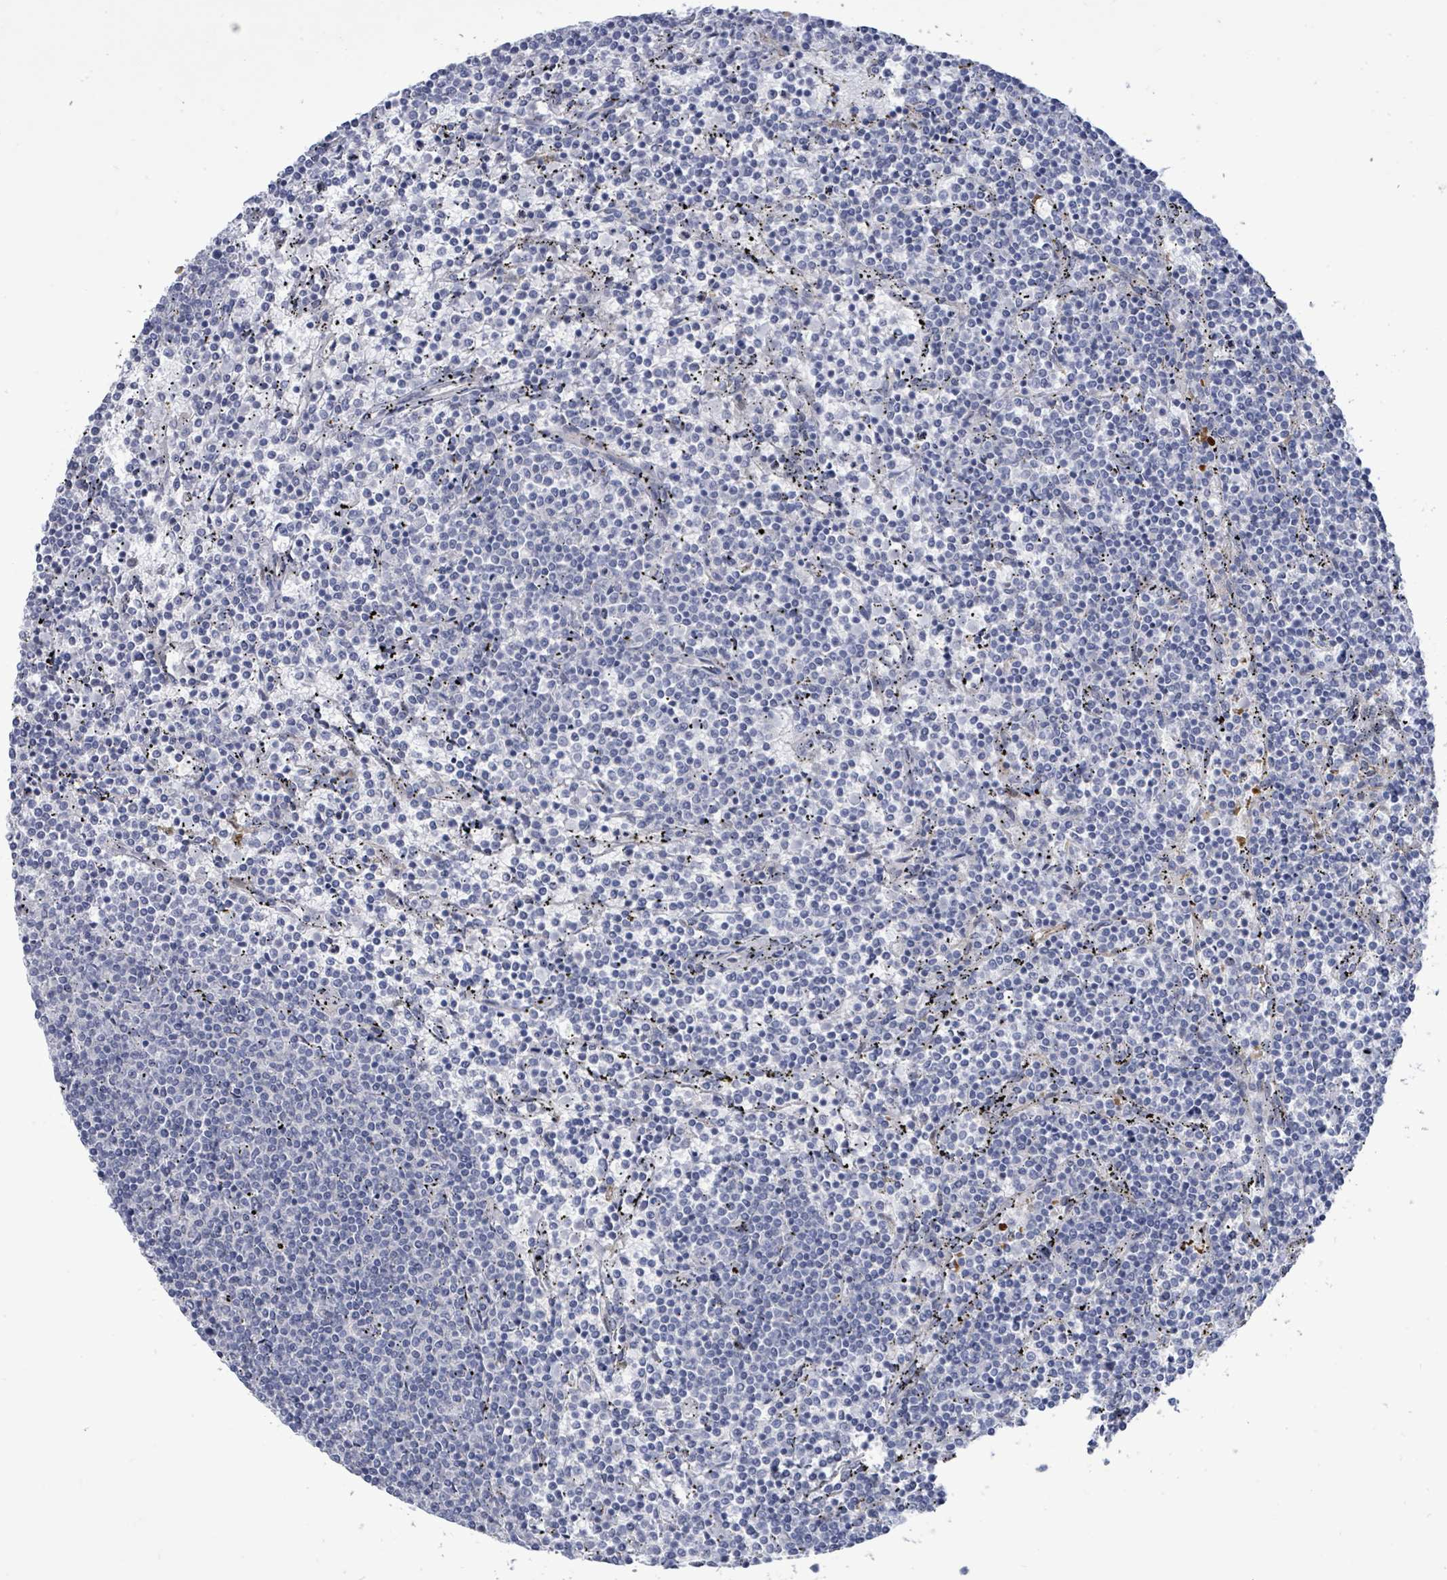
{"staining": {"intensity": "negative", "quantity": "none", "location": "none"}, "tissue": "lymphoma", "cell_type": "Tumor cells", "image_type": "cancer", "snomed": [{"axis": "morphology", "description": "Malignant lymphoma, non-Hodgkin's type, Low grade"}, {"axis": "topography", "description": "Spleen"}], "caption": "Immunohistochemical staining of human malignant lymphoma, non-Hodgkin's type (low-grade) shows no significant expression in tumor cells.", "gene": "CT45A5", "patient": {"sex": "female", "age": 50}}